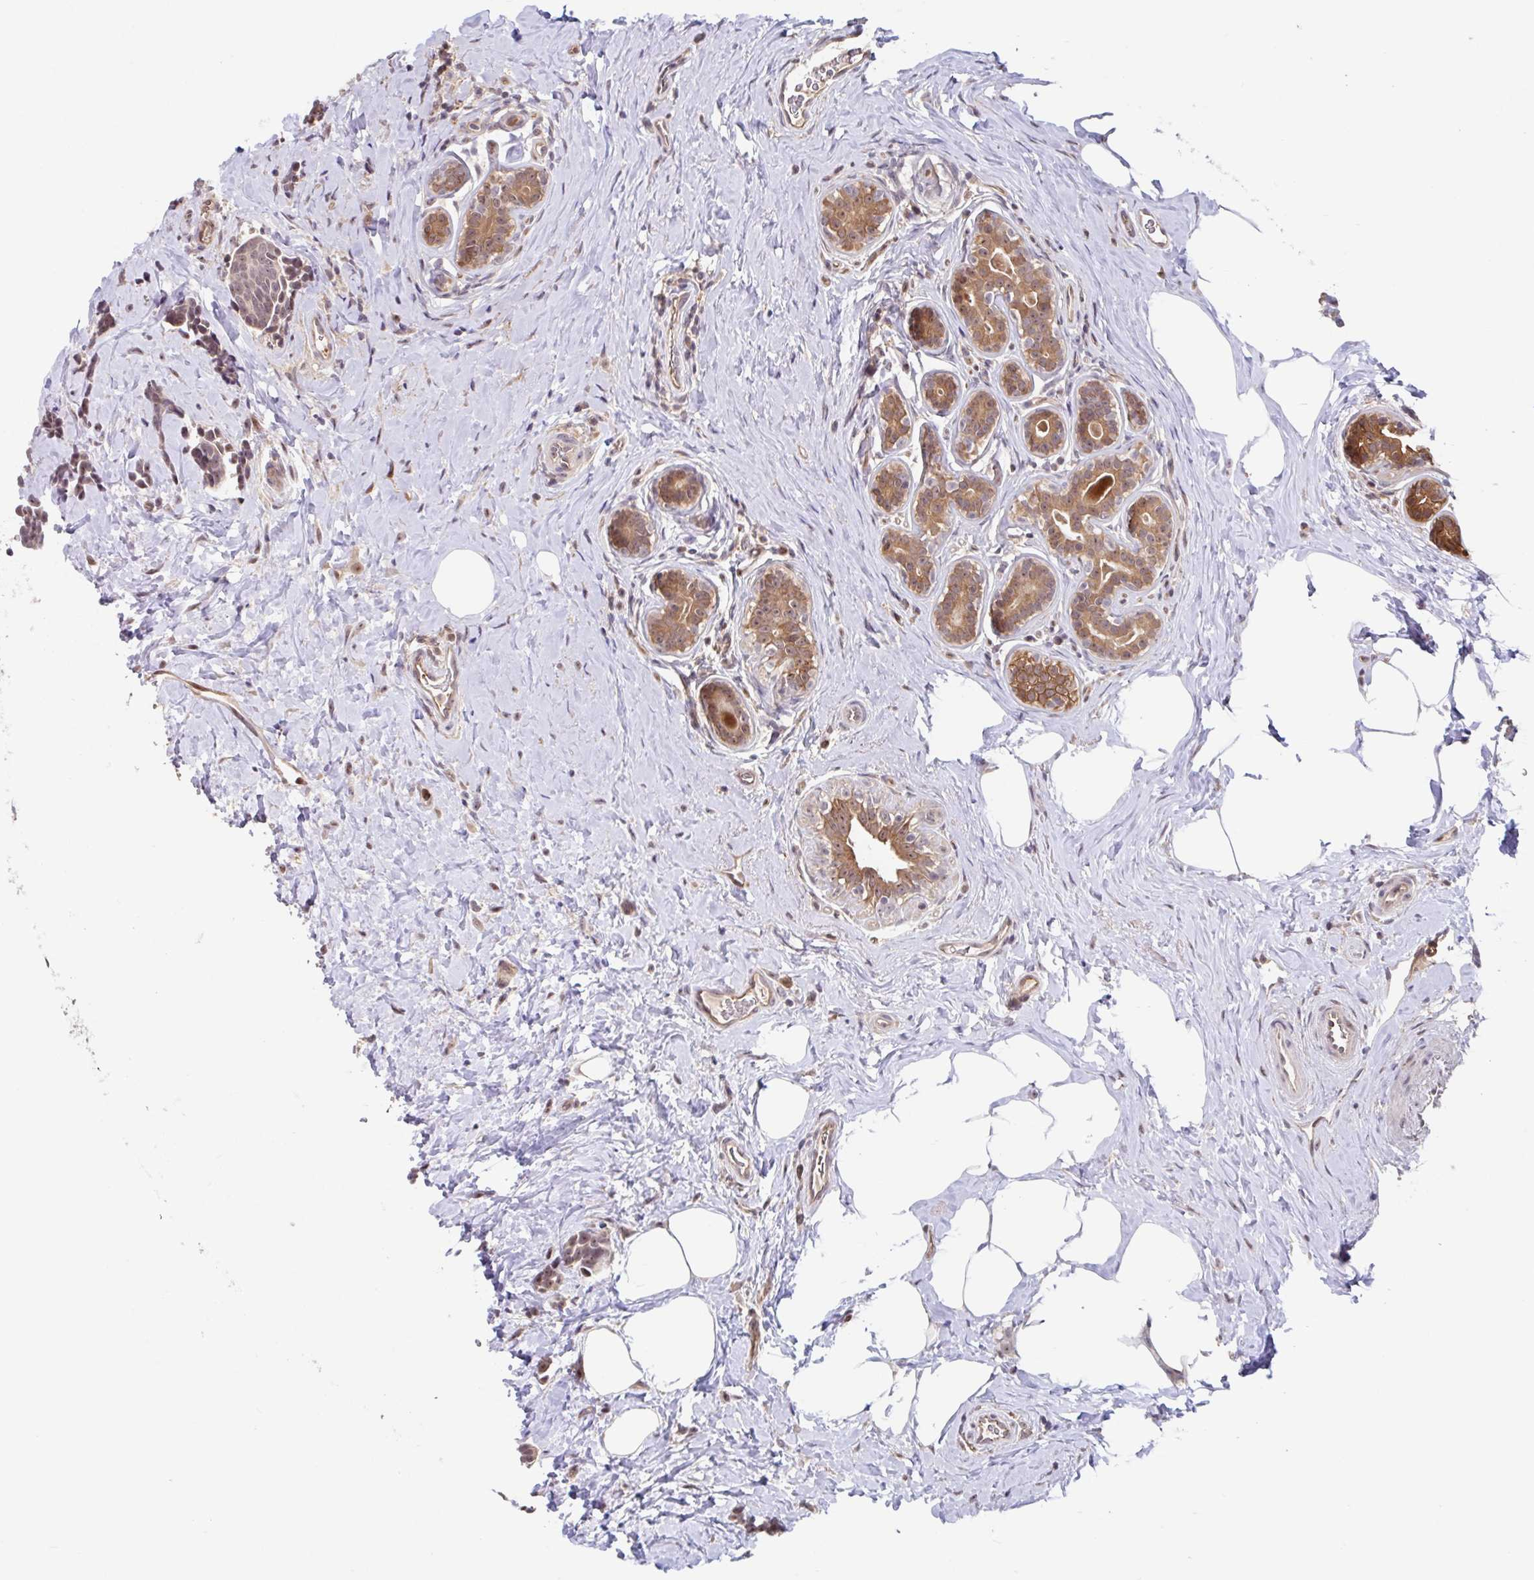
{"staining": {"intensity": "weak", "quantity": ">75%", "location": "nuclear"}, "tissue": "breast cancer", "cell_type": "Tumor cells", "image_type": "cancer", "snomed": [{"axis": "morphology", "description": "Duct carcinoma"}, {"axis": "topography", "description": "Breast"}], "caption": "Breast cancer (infiltrating ductal carcinoma) stained with a brown dye displays weak nuclear positive expression in about >75% of tumor cells.", "gene": "STYXL1", "patient": {"sex": "female", "age": 71}}